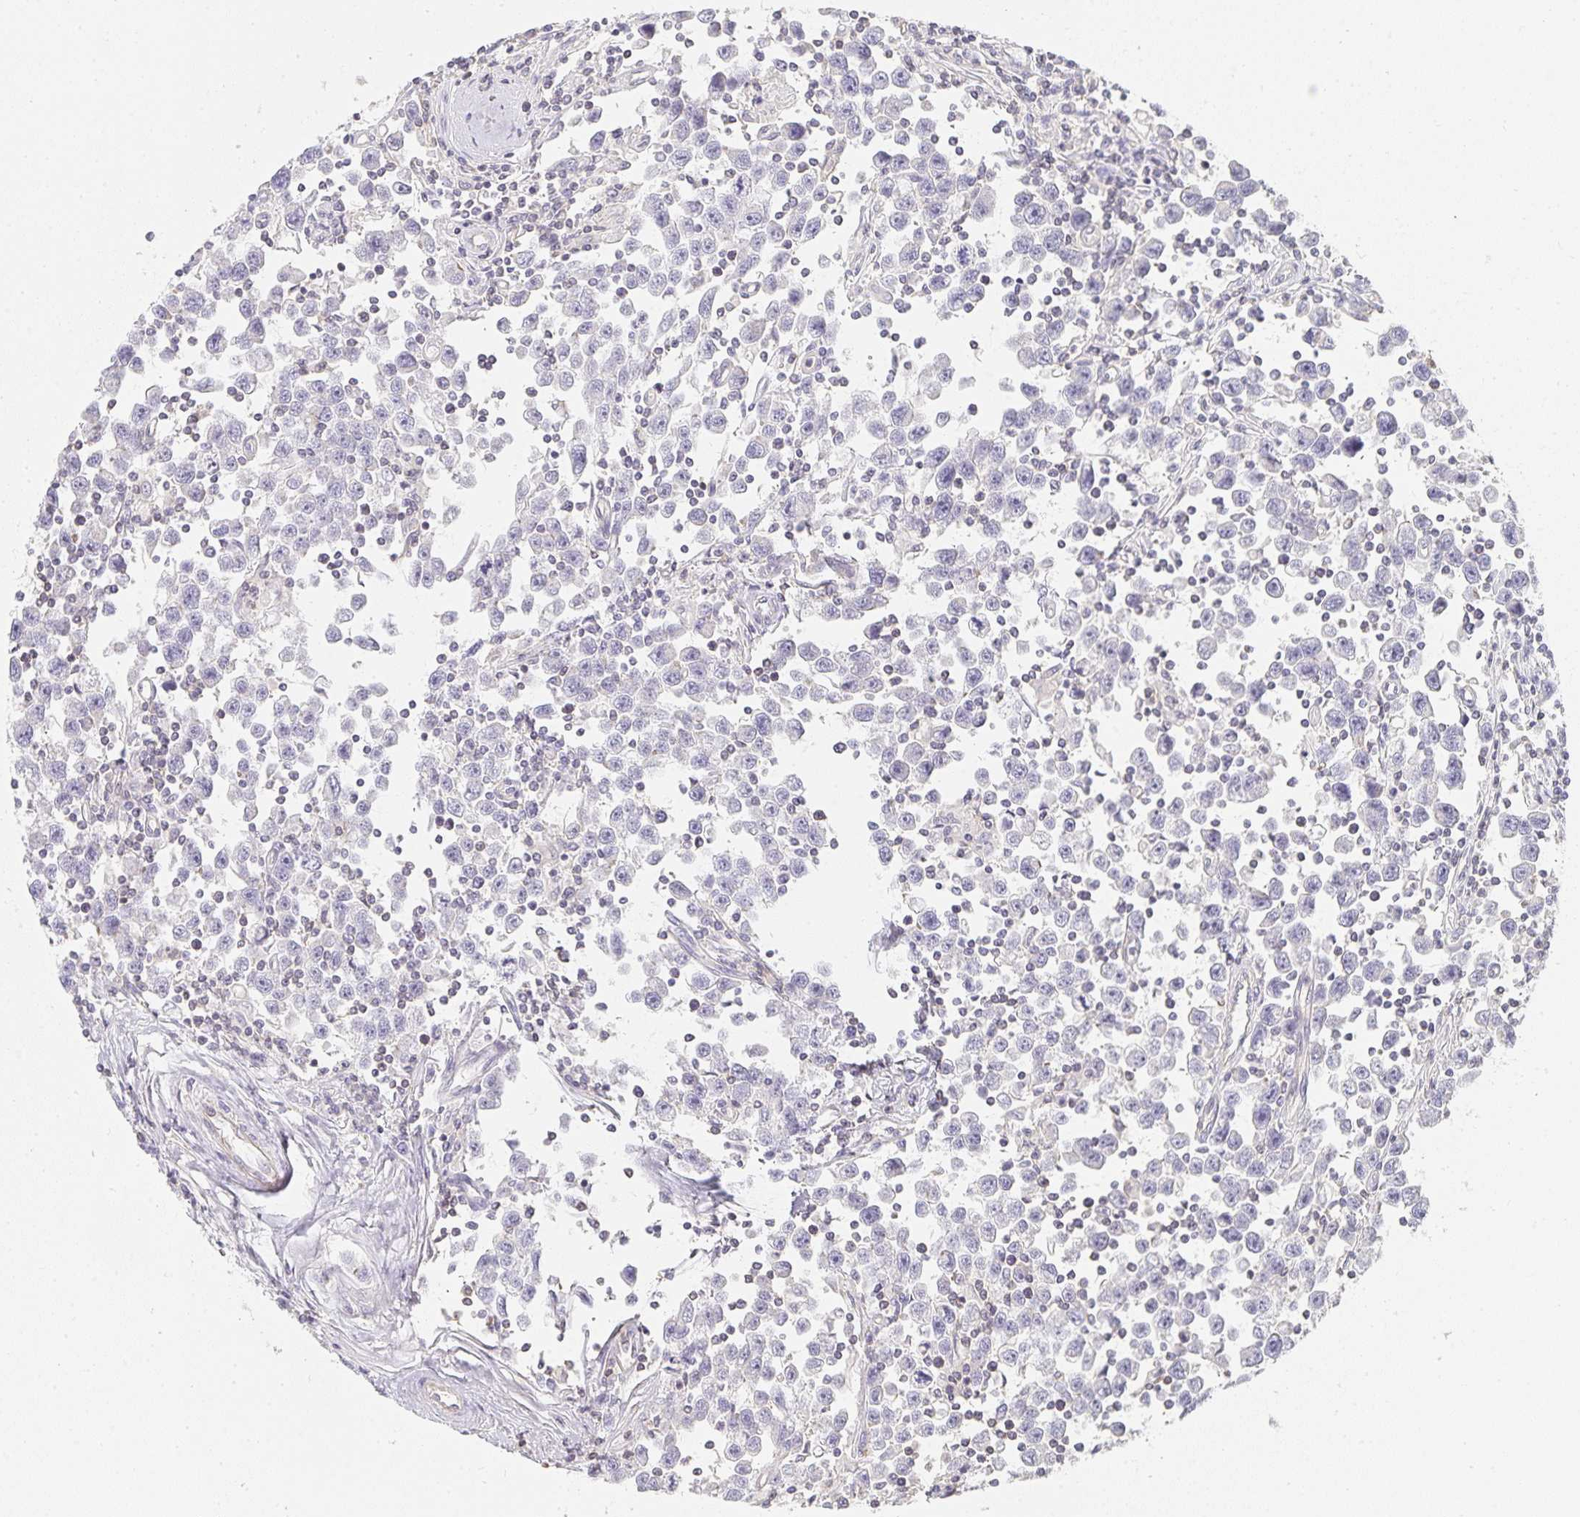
{"staining": {"intensity": "negative", "quantity": "none", "location": "none"}, "tissue": "testis cancer", "cell_type": "Tumor cells", "image_type": "cancer", "snomed": [{"axis": "morphology", "description": "Seminoma, NOS"}, {"axis": "topography", "description": "Testis"}], "caption": "DAB immunohistochemical staining of human testis seminoma reveals no significant positivity in tumor cells. (DAB immunohistochemistry visualized using brightfield microscopy, high magnification).", "gene": "GATA3", "patient": {"sex": "male", "age": 31}}